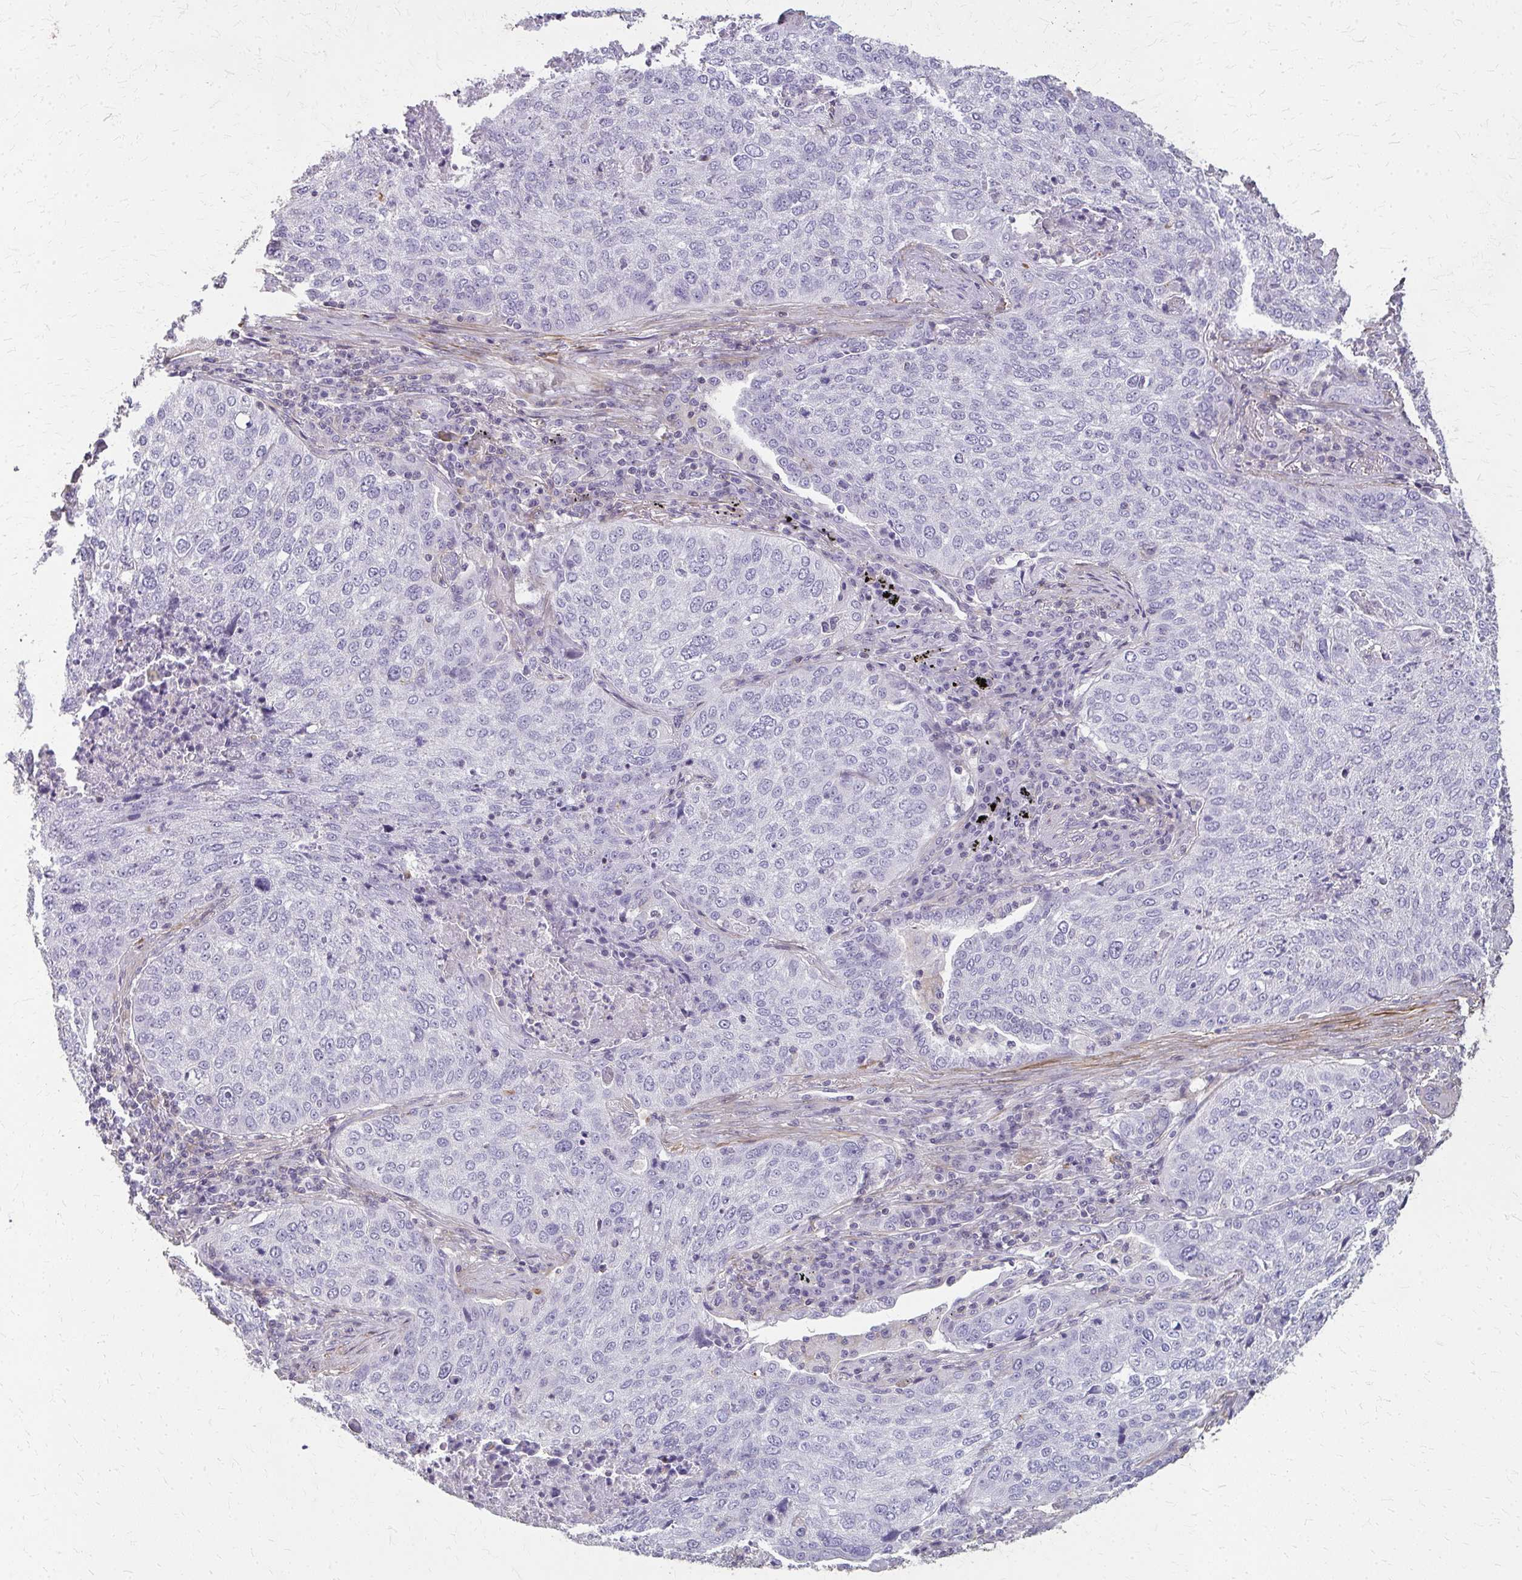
{"staining": {"intensity": "negative", "quantity": "none", "location": "none"}, "tissue": "lung cancer", "cell_type": "Tumor cells", "image_type": "cancer", "snomed": [{"axis": "morphology", "description": "Squamous cell carcinoma, NOS"}, {"axis": "topography", "description": "Lung"}], "caption": "Squamous cell carcinoma (lung) was stained to show a protein in brown. There is no significant positivity in tumor cells.", "gene": "TENM4", "patient": {"sex": "male", "age": 63}}